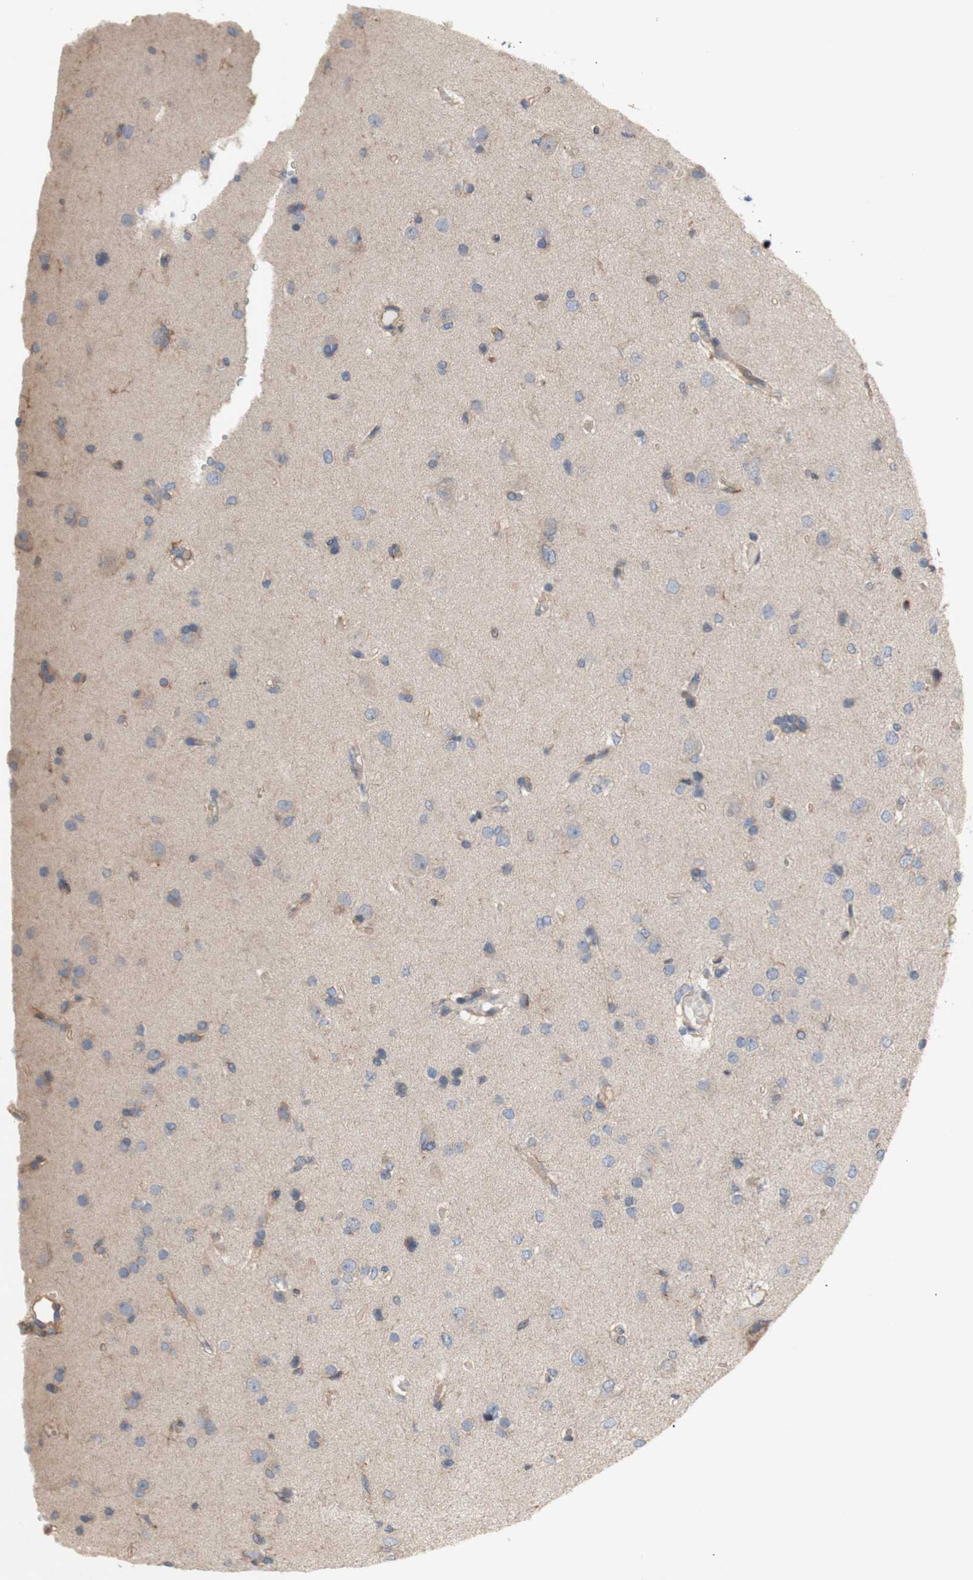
{"staining": {"intensity": "negative", "quantity": "none", "location": "none"}, "tissue": "glioma", "cell_type": "Tumor cells", "image_type": "cancer", "snomed": [{"axis": "morphology", "description": "Glioma, malignant, High grade"}, {"axis": "topography", "description": "Brain"}], "caption": "Immunohistochemical staining of human glioma demonstrates no significant expression in tumor cells. (DAB immunohistochemistry visualized using brightfield microscopy, high magnification).", "gene": "IKBKG", "patient": {"sex": "female", "age": 59}}